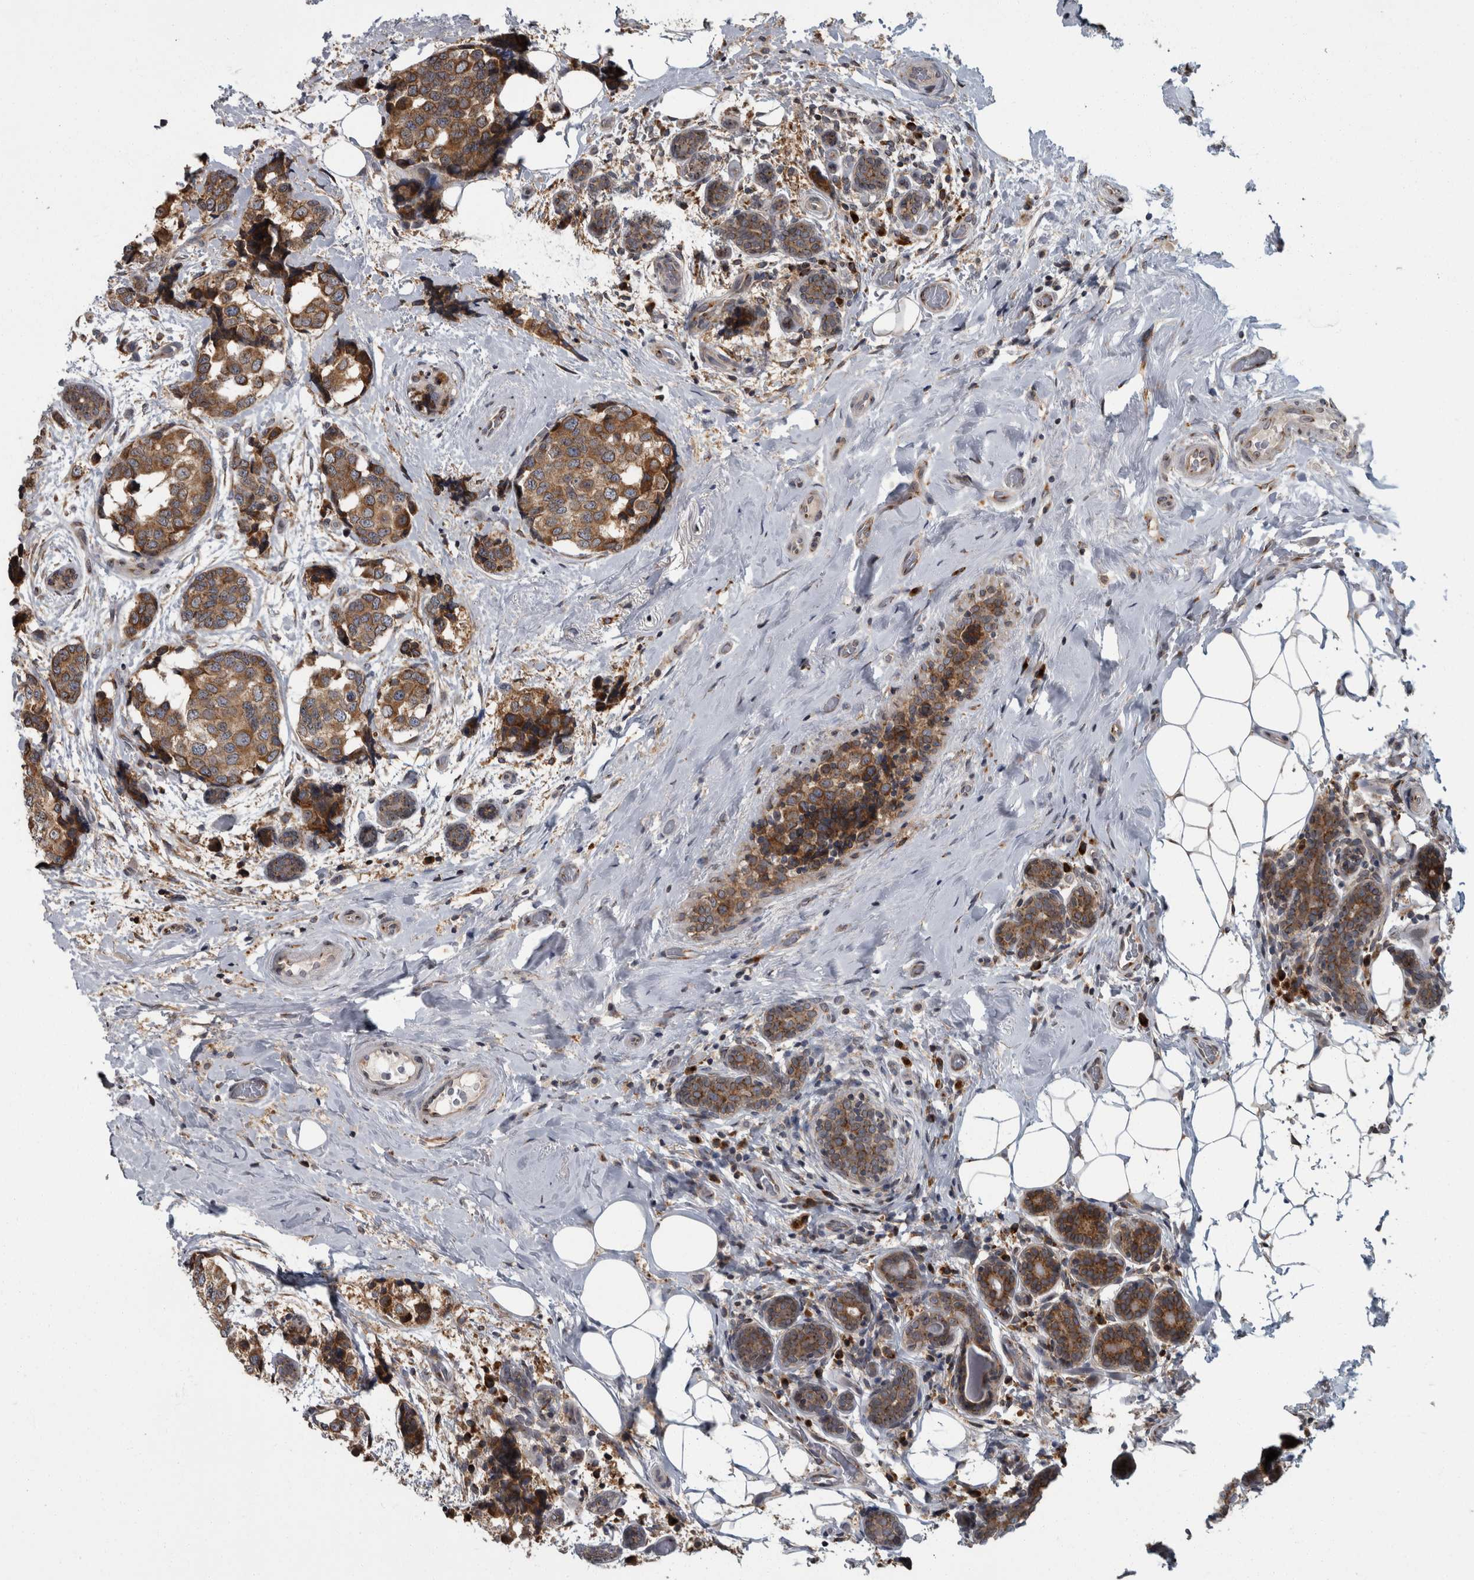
{"staining": {"intensity": "moderate", "quantity": ">75%", "location": "cytoplasmic/membranous"}, "tissue": "breast cancer", "cell_type": "Tumor cells", "image_type": "cancer", "snomed": [{"axis": "morphology", "description": "Normal tissue, NOS"}, {"axis": "morphology", "description": "Duct carcinoma"}, {"axis": "topography", "description": "Breast"}], "caption": "Breast cancer (intraductal carcinoma) tissue displays moderate cytoplasmic/membranous positivity in about >75% of tumor cells, visualized by immunohistochemistry. (brown staining indicates protein expression, while blue staining denotes nuclei).", "gene": "LMAN2L", "patient": {"sex": "female", "age": 43}}